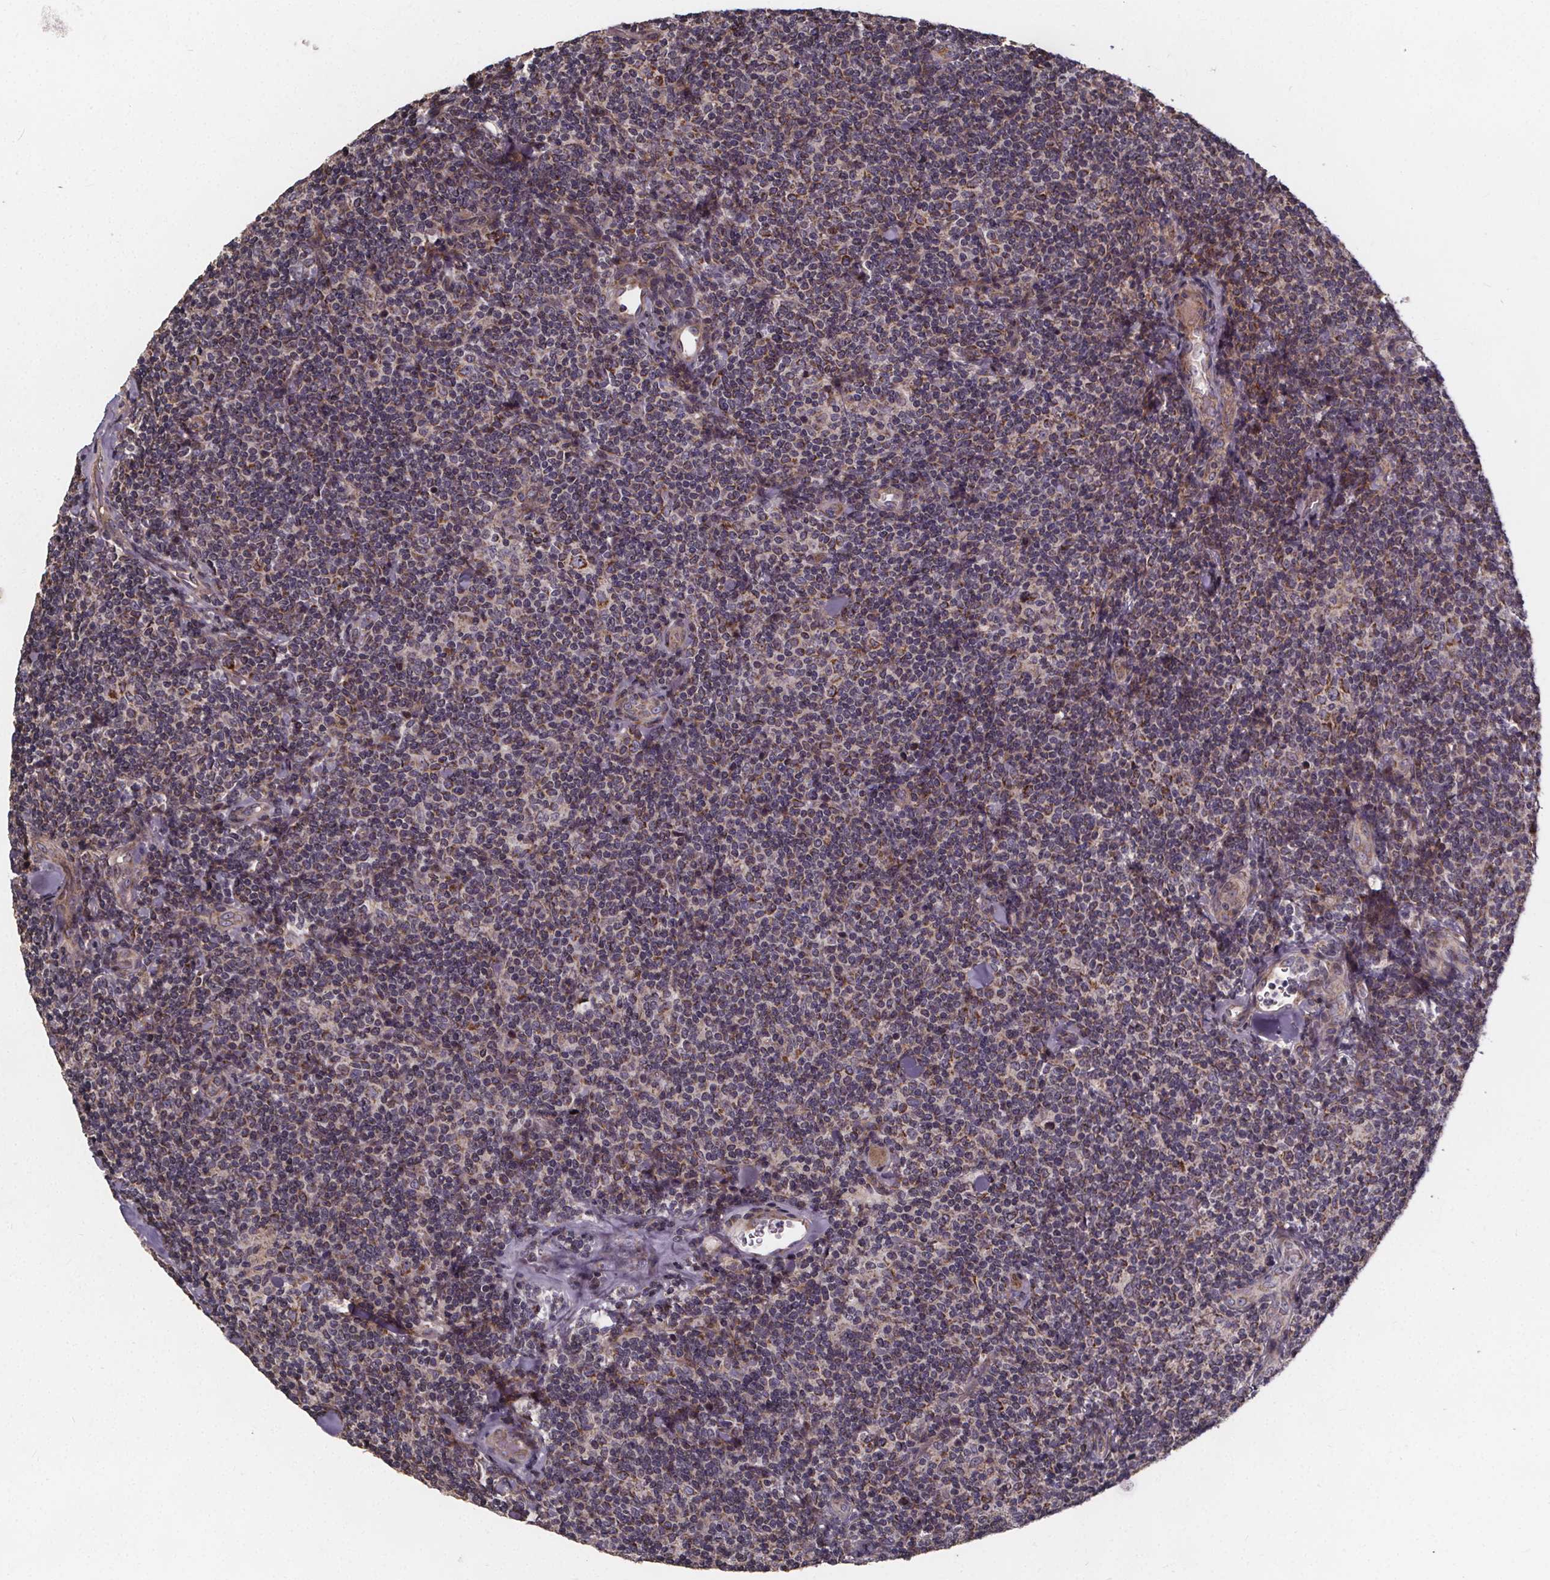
{"staining": {"intensity": "negative", "quantity": "none", "location": "none"}, "tissue": "lymphoma", "cell_type": "Tumor cells", "image_type": "cancer", "snomed": [{"axis": "morphology", "description": "Malignant lymphoma, non-Hodgkin's type, Low grade"}, {"axis": "topography", "description": "Lymph node"}], "caption": "This photomicrograph is of lymphoma stained with immunohistochemistry to label a protein in brown with the nuclei are counter-stained blue. There is no positivity in tumor cells.", "gene": "YME1L1", "patient": {"sex": "female", "age": 56}}